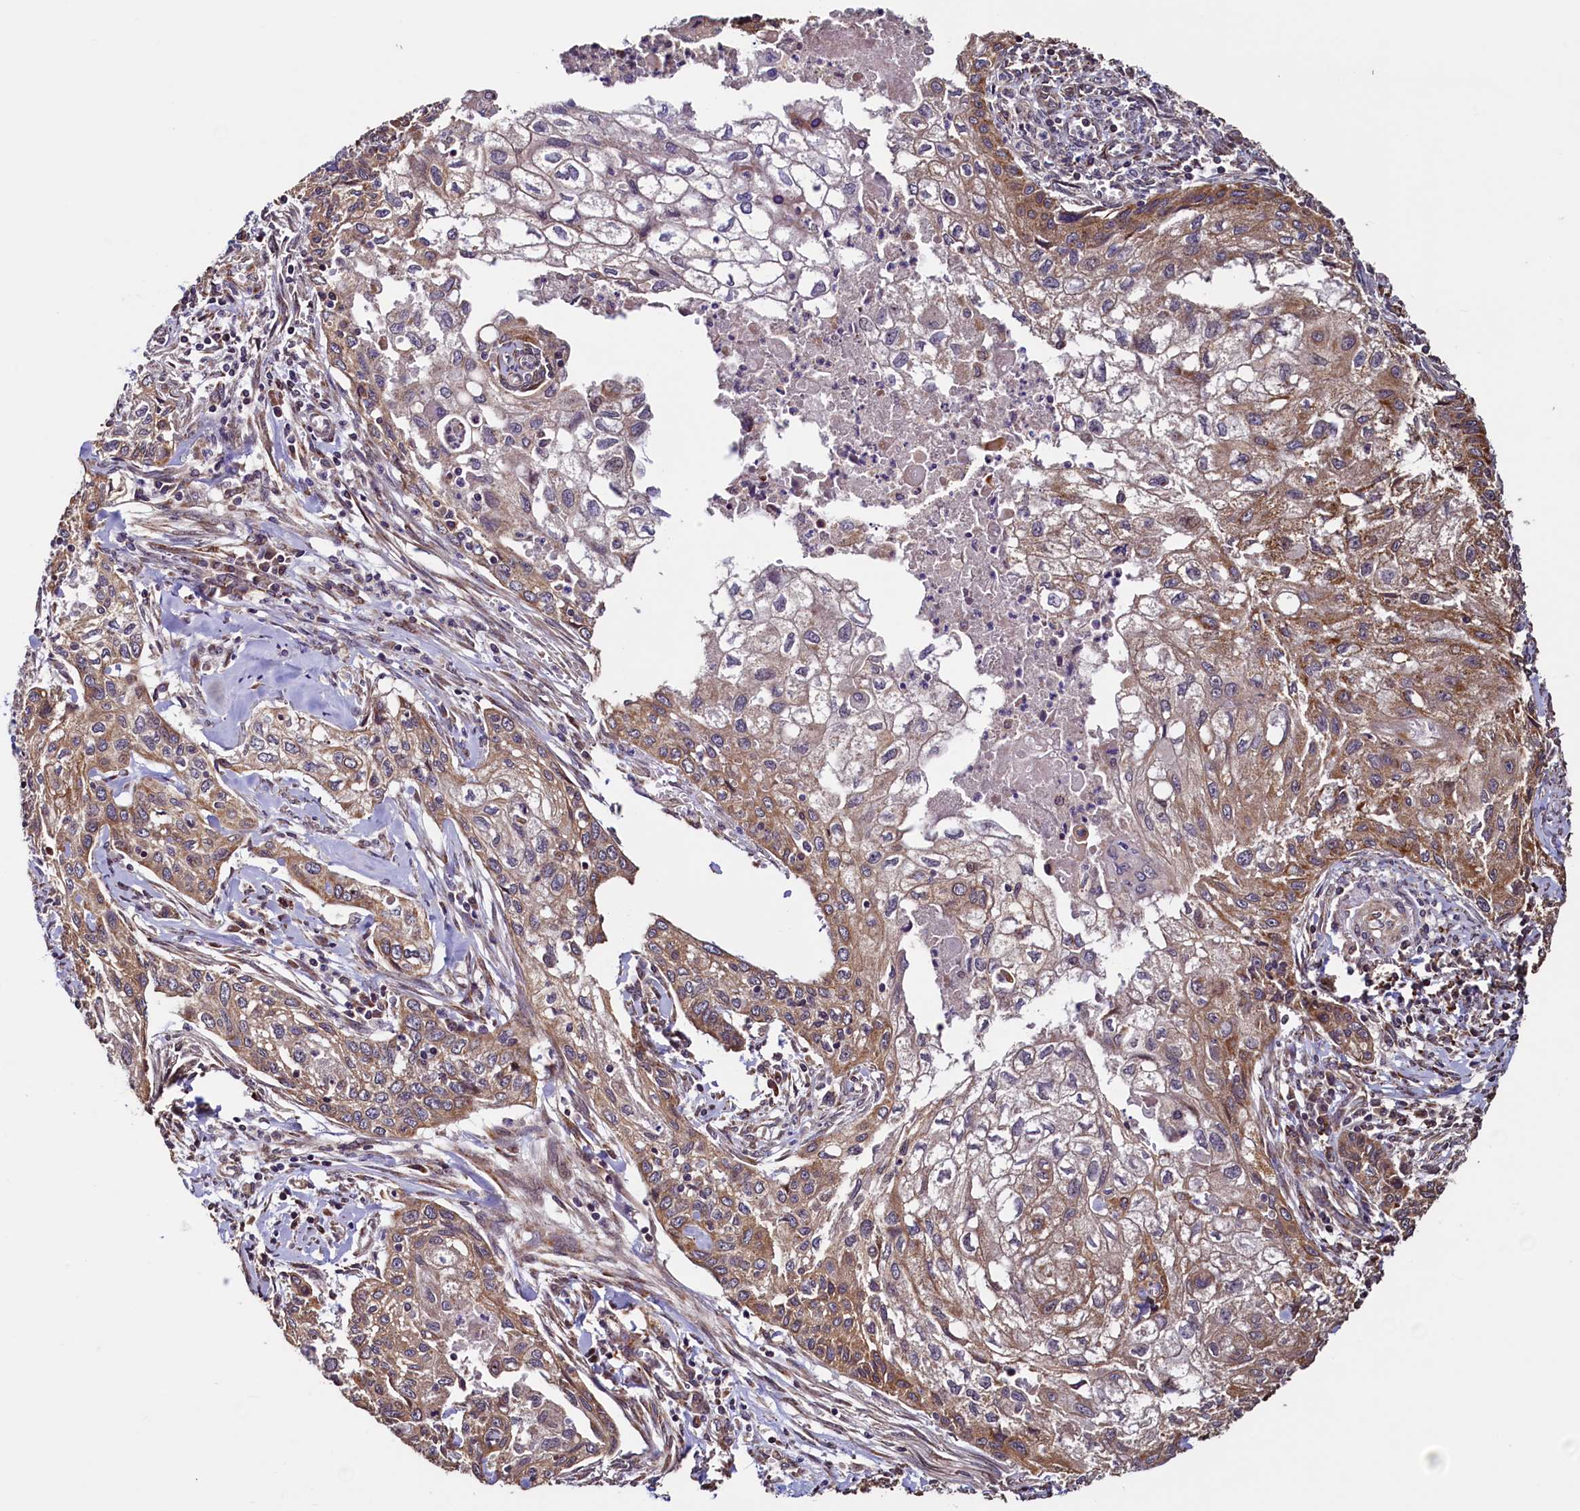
{"staining": {"intensity": "moderate", "quantity": "25%-75%", "location": "cytoplasmic/membranous"}, "tissue": "cervical cancer", "cell_type": "Tumor cells", "image_type": "cancer", "snomed": [{"axis": "morphology", "description": "Squamous cell carcinoma, NOS"}, {"axis": "topography", "description": "Cervix"}], "caption": "This image reveals cervical cancer (squamous cell carcinoma) stained with IHC to label a protein in brown. The cytoplasmic/membranous of tumor cells show moderate positivity for the protein. Nuclei are counter-stained blue.", "gene": "RBFA", "patient": {"sex": "female", "age": 67}}